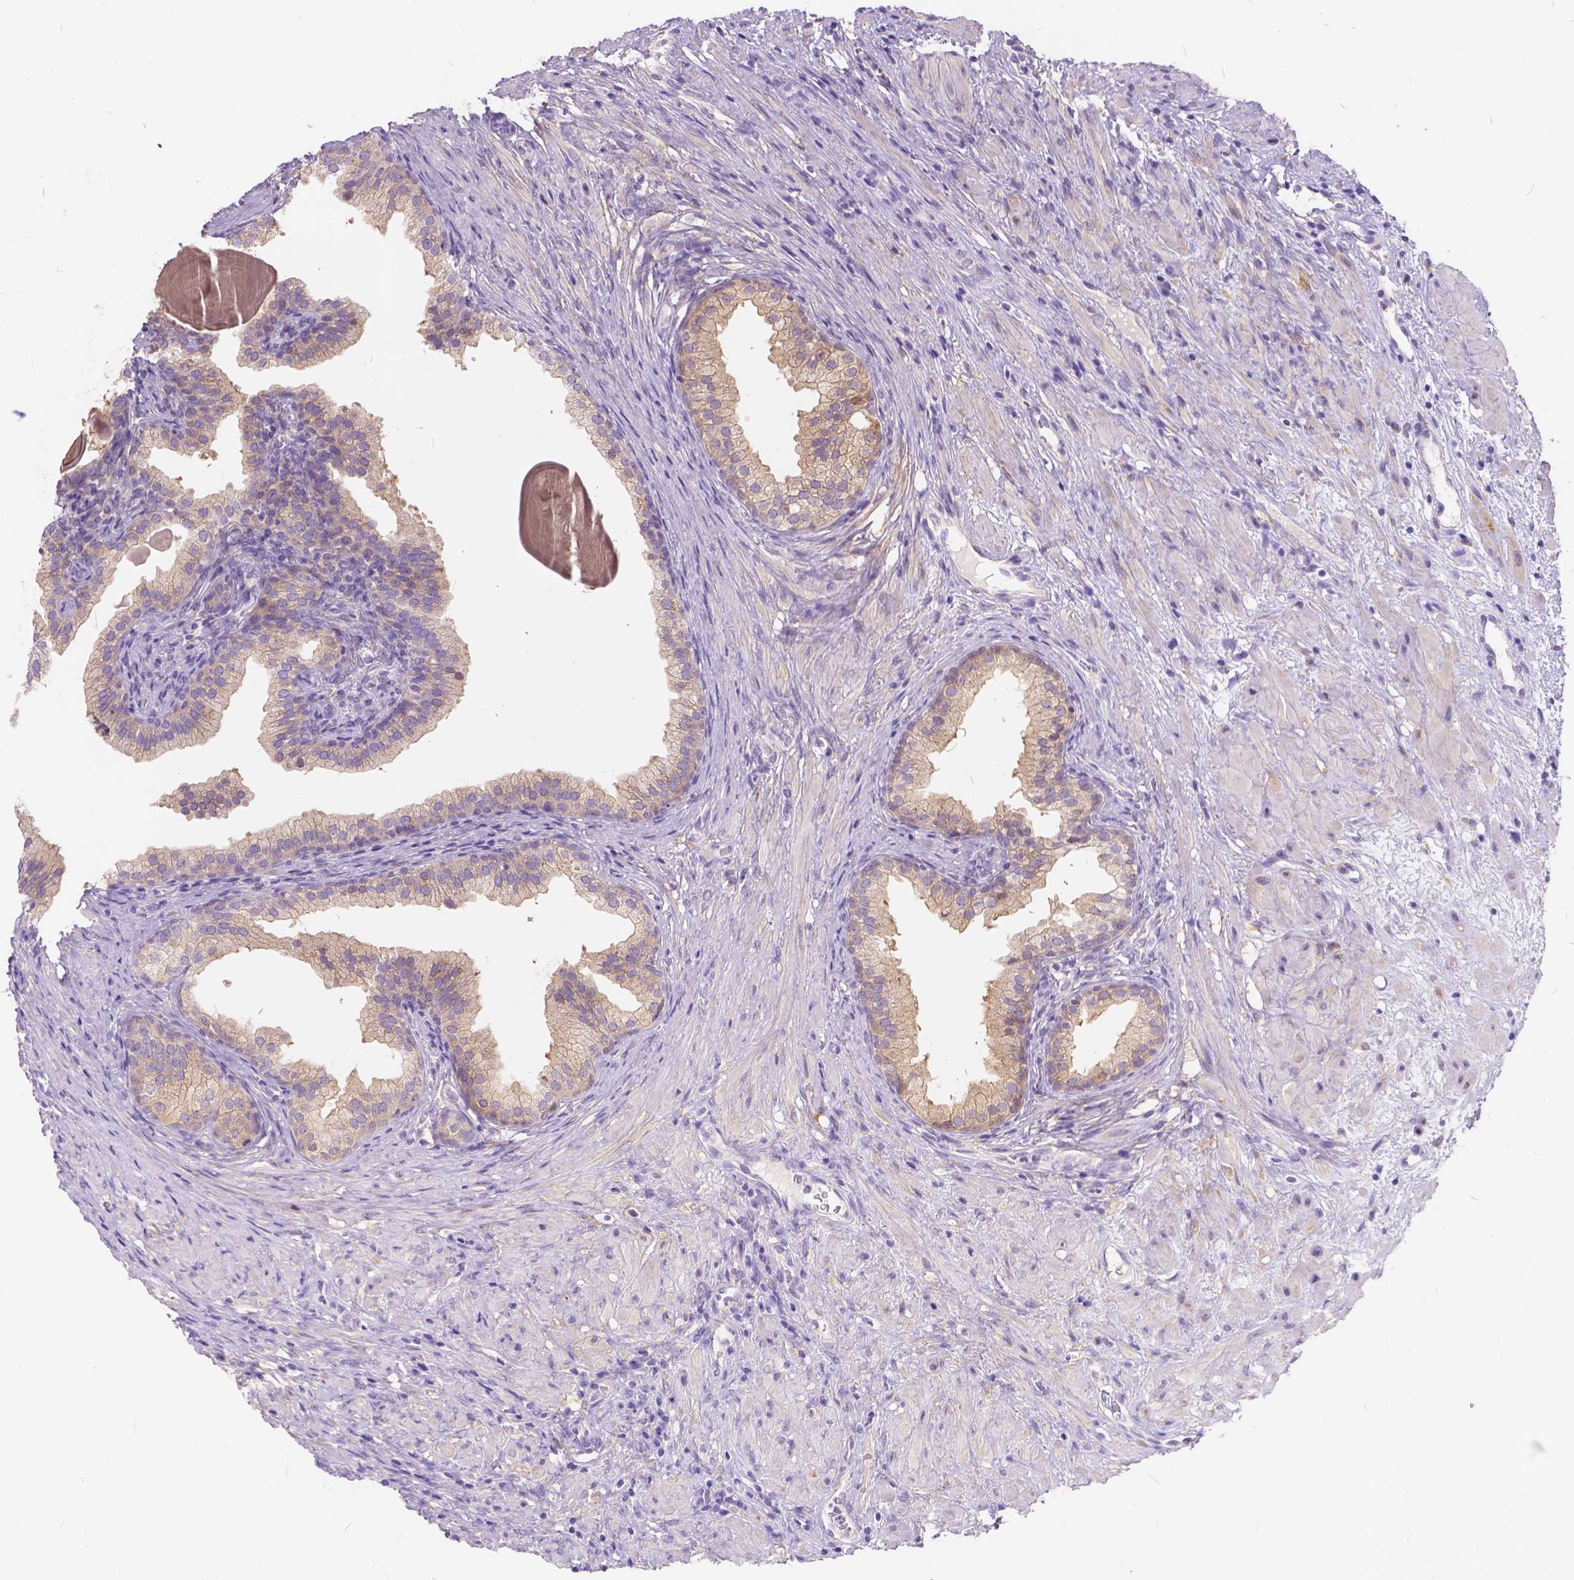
{"staining": {"intensity": "weak", "quantity": ">75%", "location": "cytoplasmic/membranous"}, "tissue": "prostate cancer", "cell_type": "Tumor cells", "image_type": "cancer", "snomed": [{"axis": "morphology", "description": "Adenocarcinoma, Low grade"}, {"axis": "topography", "description": "Prostate and seminal vesicle, NOS"}], "caption": "Prostate cancer was stained to show a protein in brown. There is low levels of weak cytoplasmic/membranous expression in approximately >75% of tumor cells.", "gene": "PEX11G", "patient": {"sex": "male", "age": 71}}